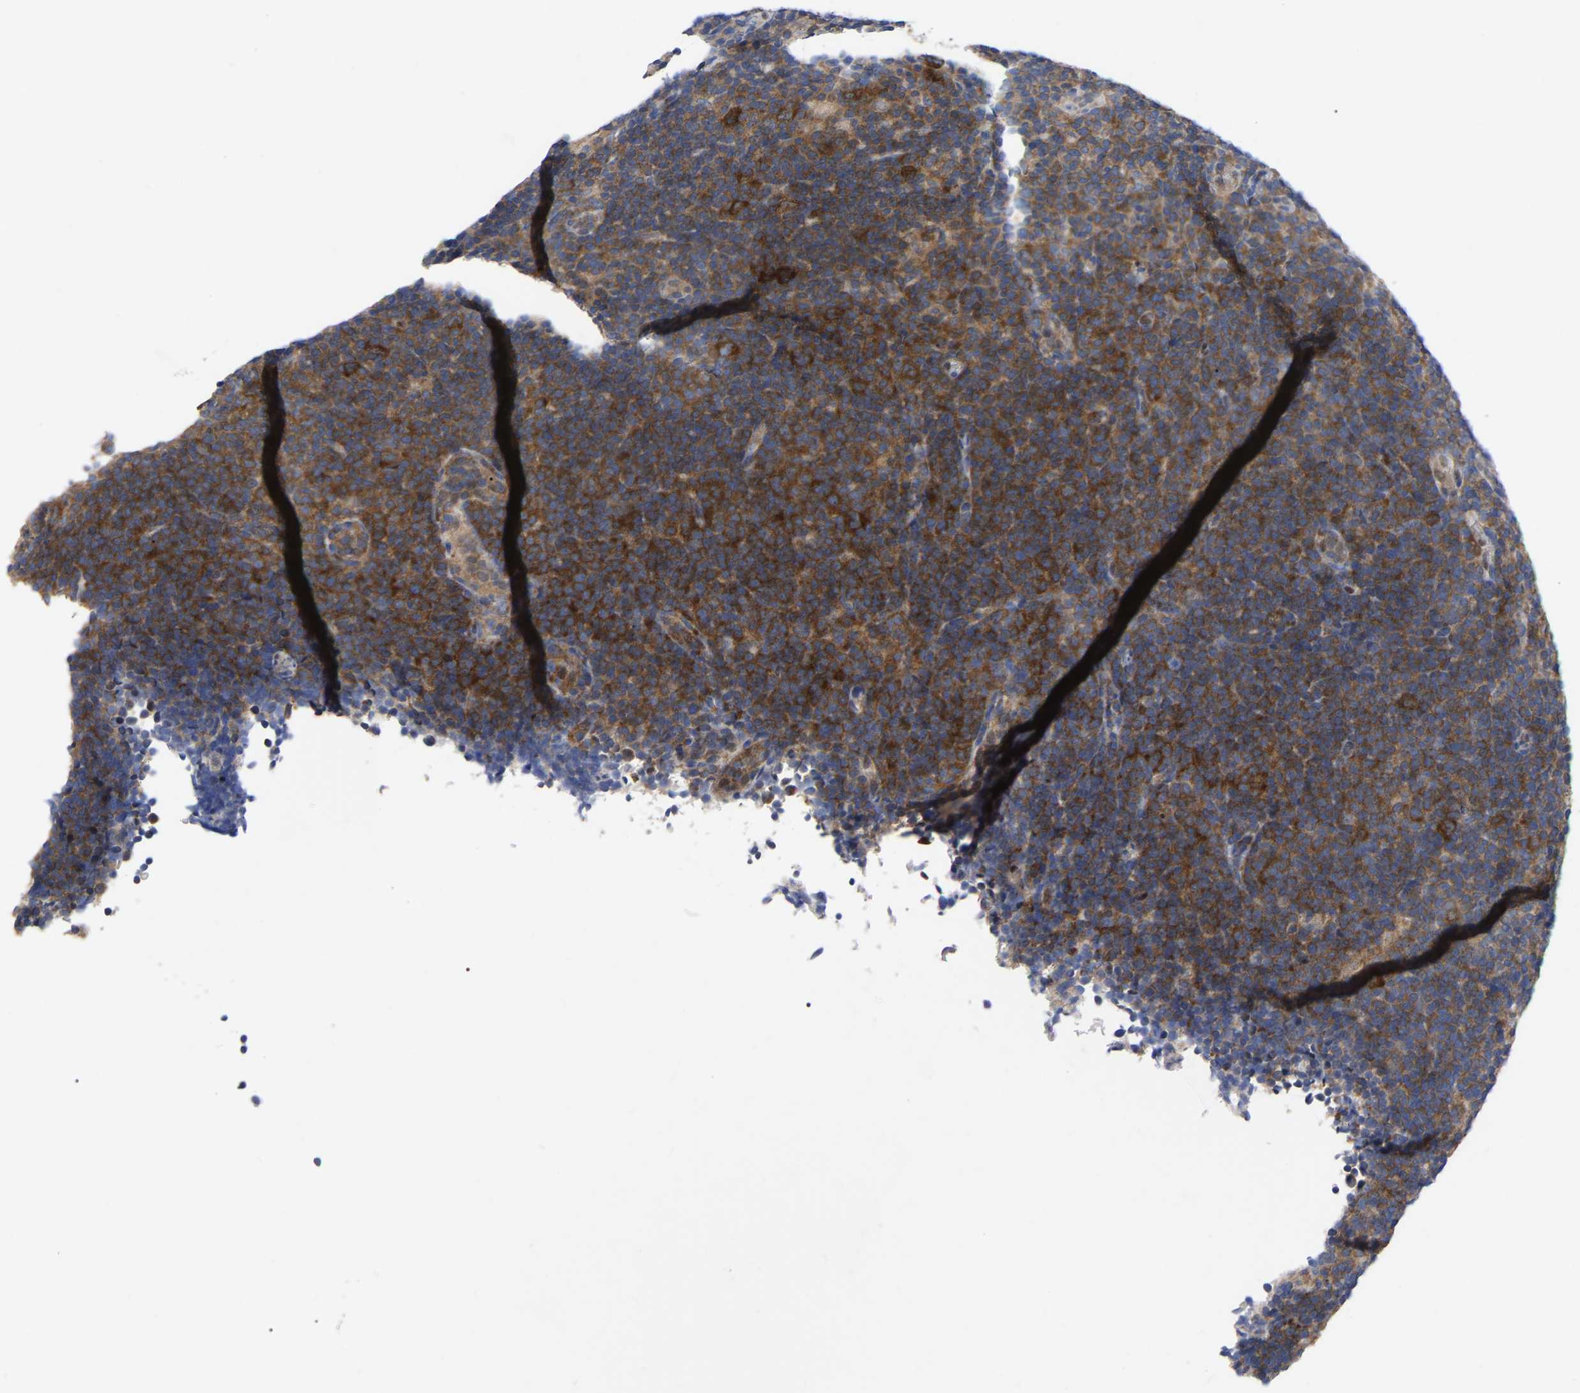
{"staining": {"intensity": "strong", "quantity": ">75%", "location": "cytoplasmic/membranous"}, "tissue": "lymphoma", "cell_type": "Tumor cells", "image_type": "cancer", "snomed": [{"axis": "morphology", "description": "Hodgkin's disease, NOS"}, {"axis": "topography", "description": "Lymph node"}], "caption": "Protein expression analysis of human lymphoma reveals strong cytoplasmic/membranous staining in approximately >75% of tumor cells. (DAB IHC, brown staining for protein, blue staining for nuclei).", "gene": "TCP1", "patient": {"sex": "female", "age": 57}}